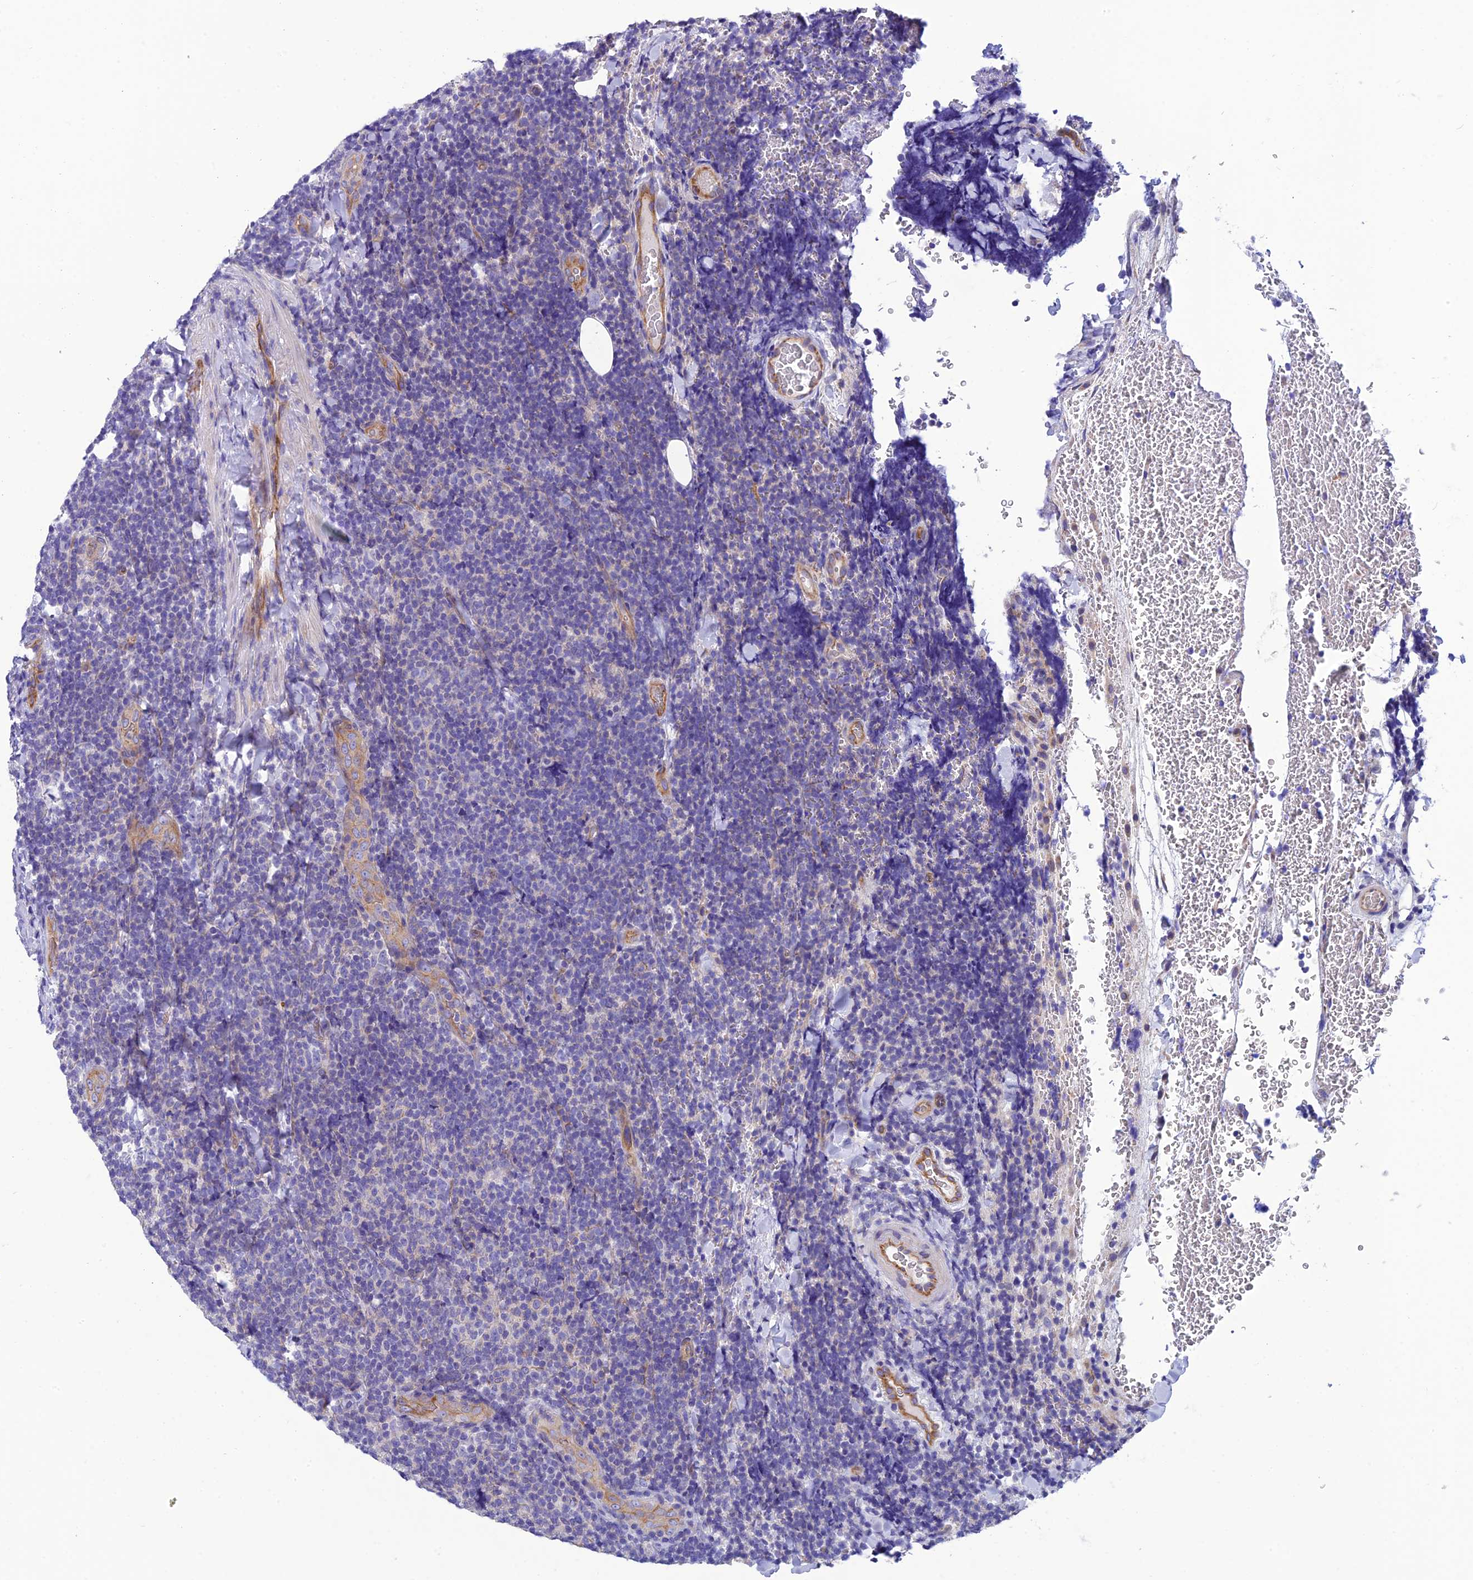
{"staining": {"intensity": "negative", "quantity": "none", "location": "none"}, "tissue": "lymphoma", "cell_type": "Tumor cells", "image_type": "cancer", "snomed": [{"axis": "morphology", "description": "Malignant lymphoma, non-Hodgkin's type, Low grade"}, {"axis": "topography", "description": "Lymph node"}], "caption": "An immunohistochemistry histopathology image of low-grade malignant lymphoma, non-Hodgkin's type is shown. There is no staining in tumor cells of low-grade malignant lymphoma, non-Hodgkin's type.", "gene": "PPFIA3", "patient": {"sex": "male", "age": 66}}